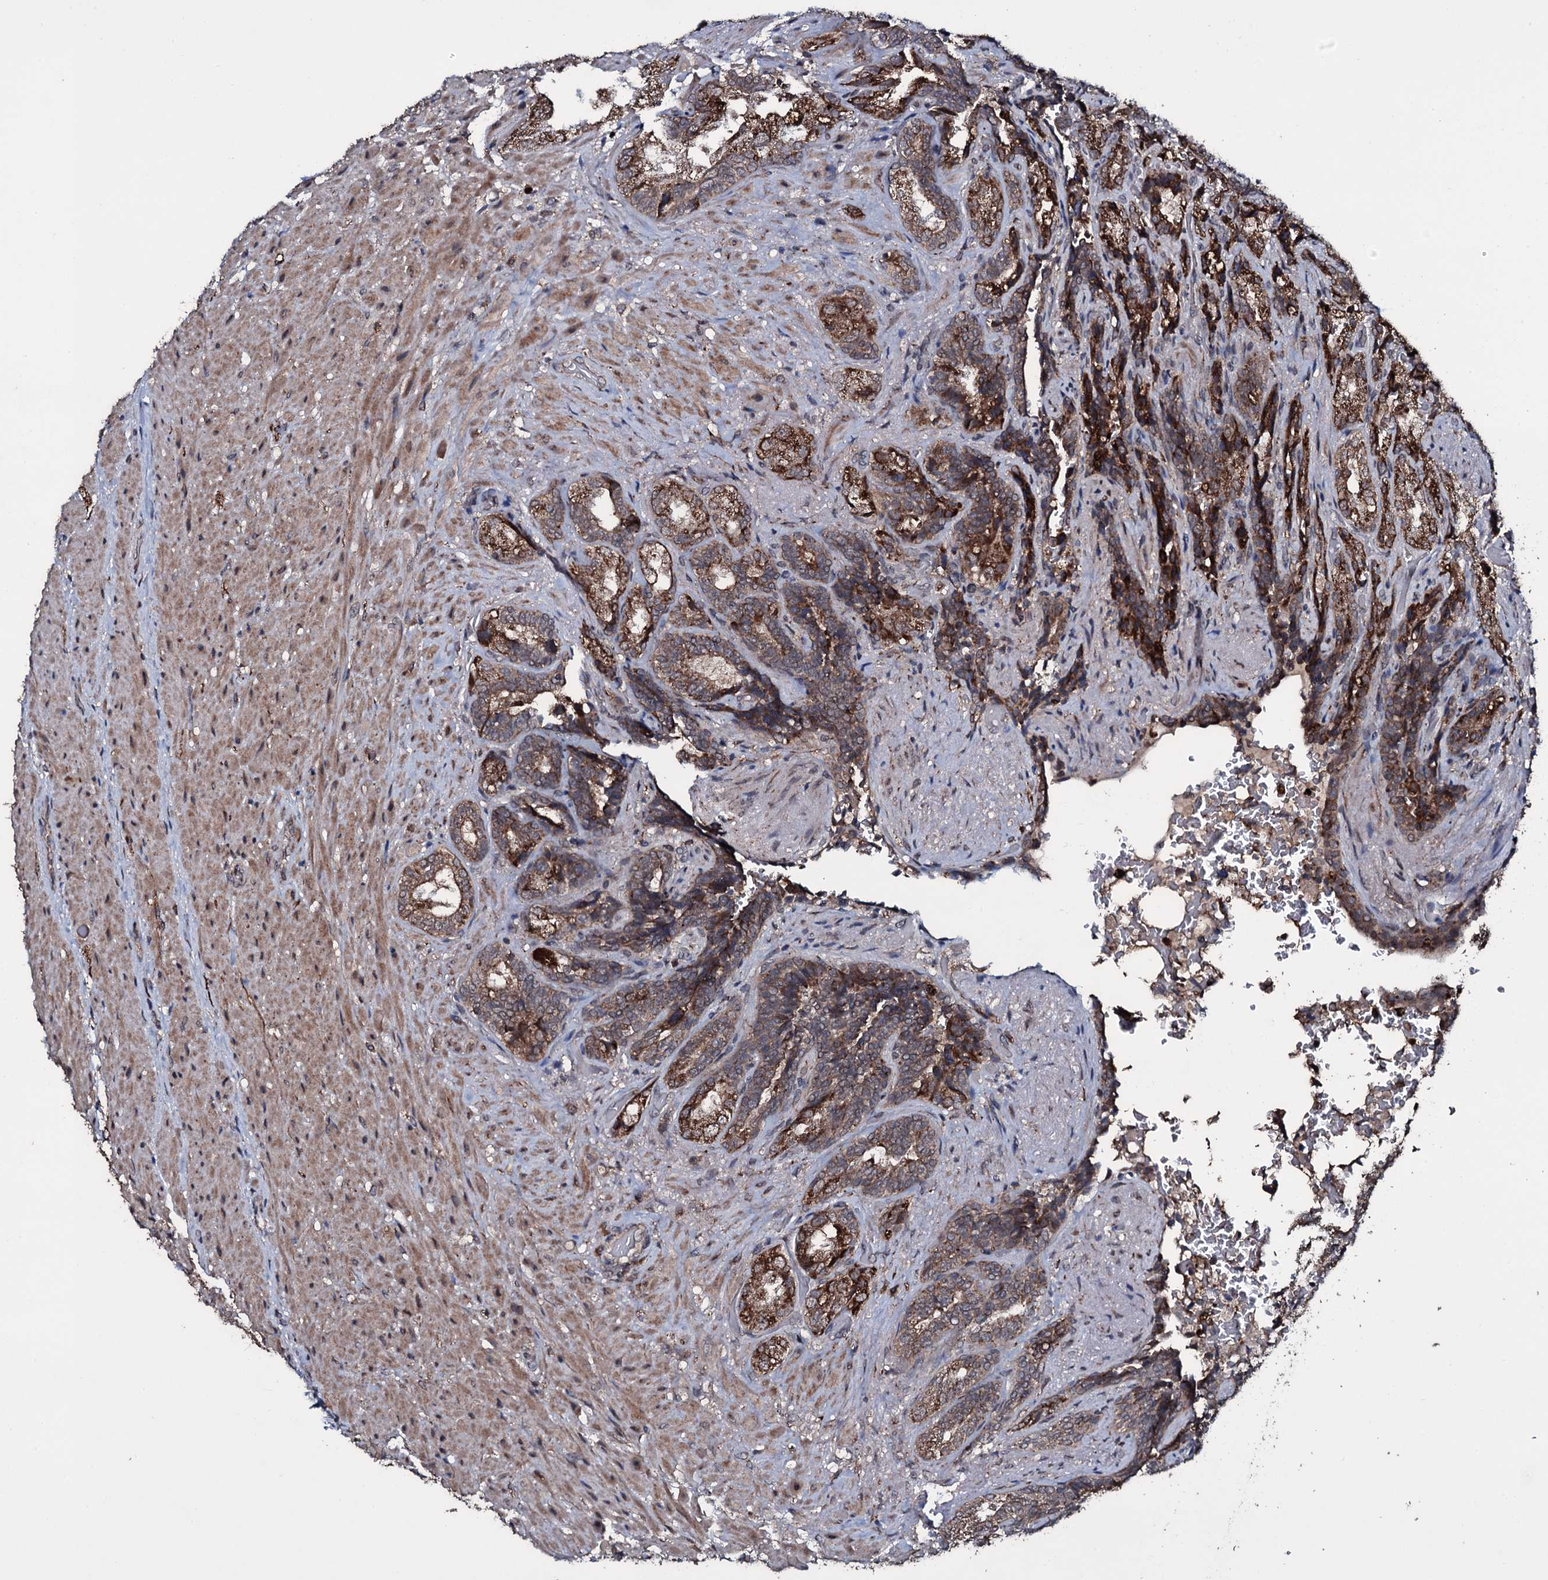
{"staining": {"intensity": "moderate", "quantity": ">75%", "location": "cytoplasmic/membranous"}, "tissue": "seminal vesicle", "cell_type": "Glandular cells", "image_type": "normal", "snomed": [{"axis": "morphology", "description": "Normal tissue, NOS"}, {"axis": "topography", "description": "Seminal veicle"}, {"axis": "topography", "description": "Peripheral nerve tissue"}], "caption": "Protein staining of normal seminal vesicle displays moderate cytoplasmic/membranous positivity in approximately >75% of glandular cells. (Brightfield microscopy of DAB IHC at high magnification).", "gene": "MRPS31", "patient": {"sex": "male", "age": 63}}